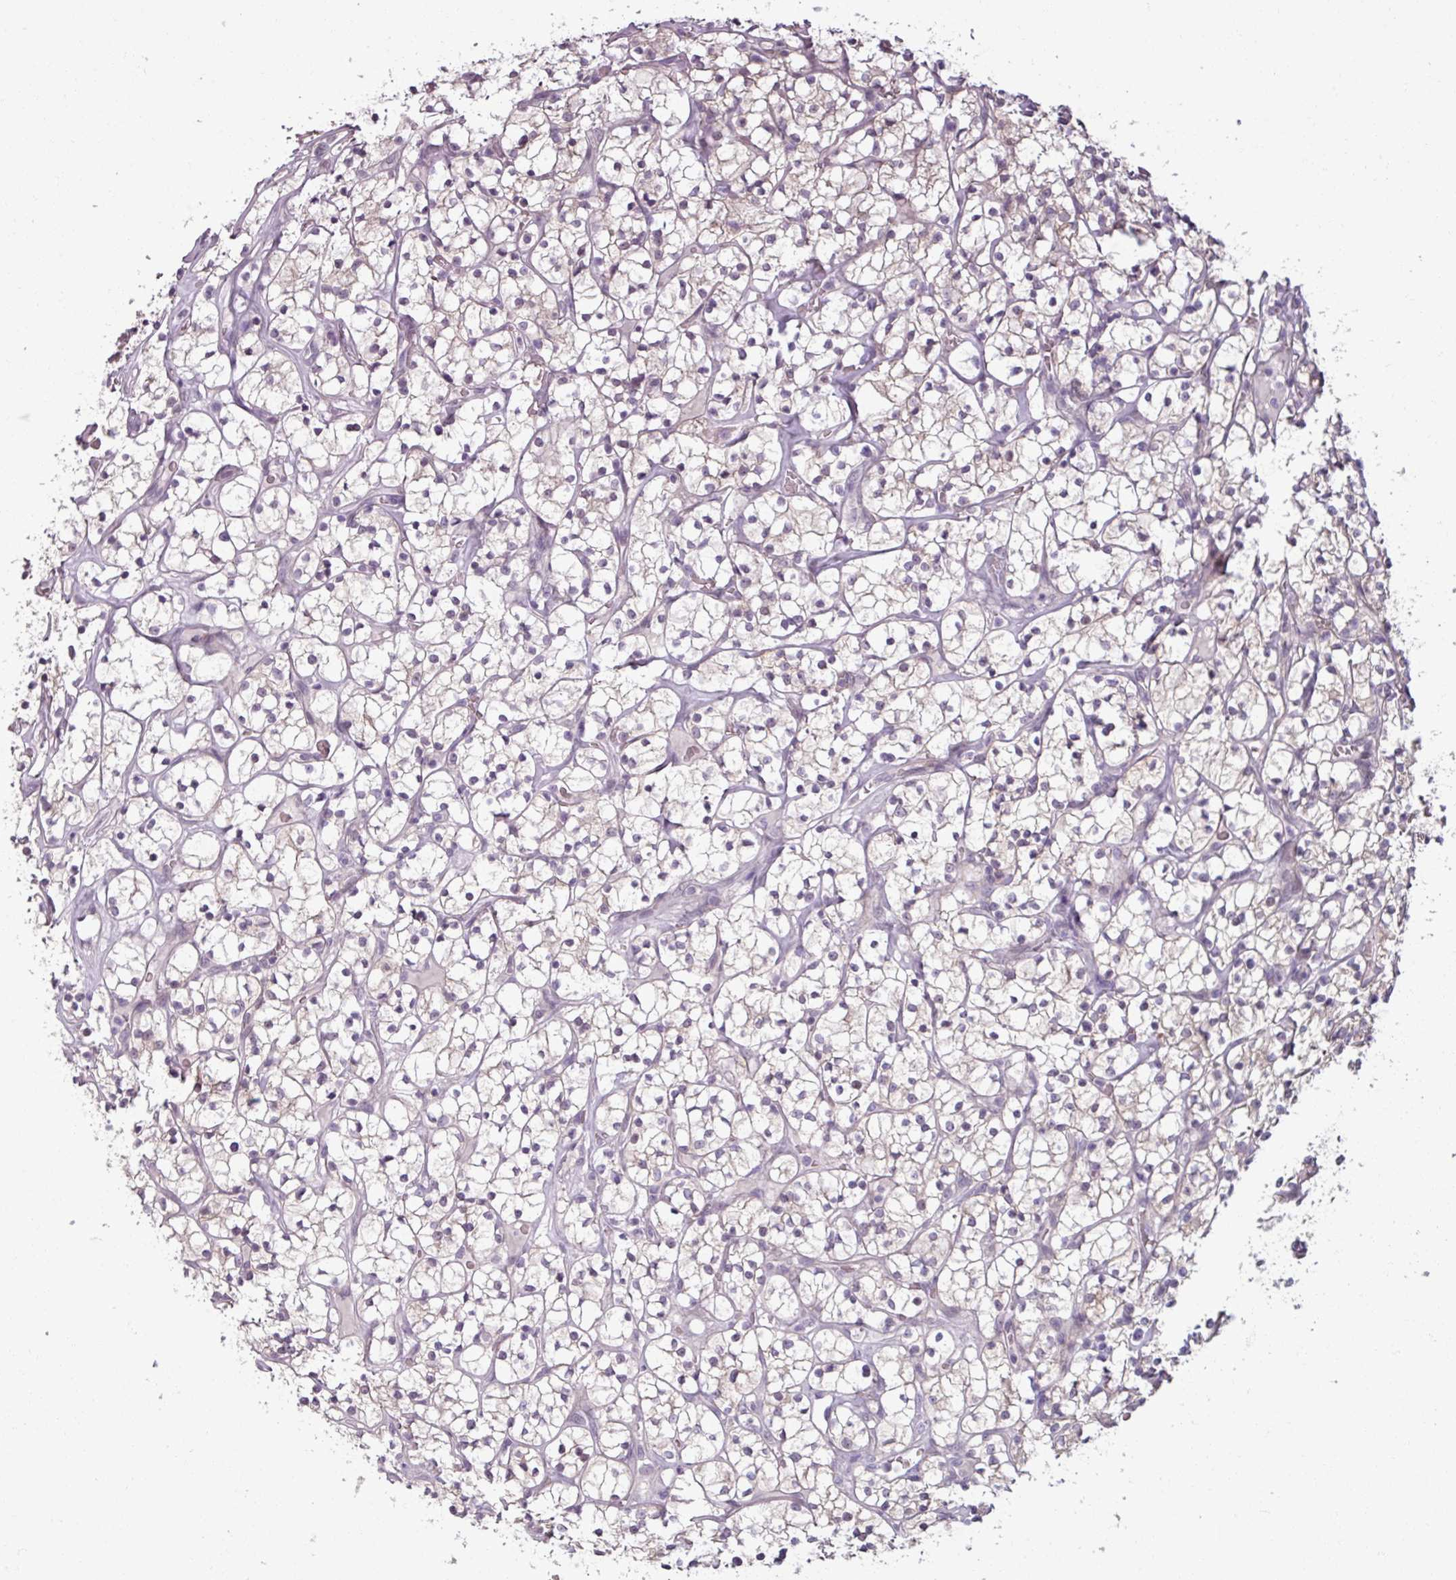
{"staining": {"intensity": "weak", "quantity": "25%-75%", "location": "cytoplasmic/membranous"}, "tissue": "renal cancer", "cell_type": "Tumor cells", "image_type": "cancer", "snomed": [{"axis": "morphology", "description": "Adenocarcinoma, NOS"}, {"axis": "topography", "description": "Kidney"}], "caption": "Weak cytoplasmic/membranous protein expression is identified in about 25%-75% of tumor cells in renal cancer.", "gene": "PNMA6A", "patient": {"sex": "female", "age": 64}}